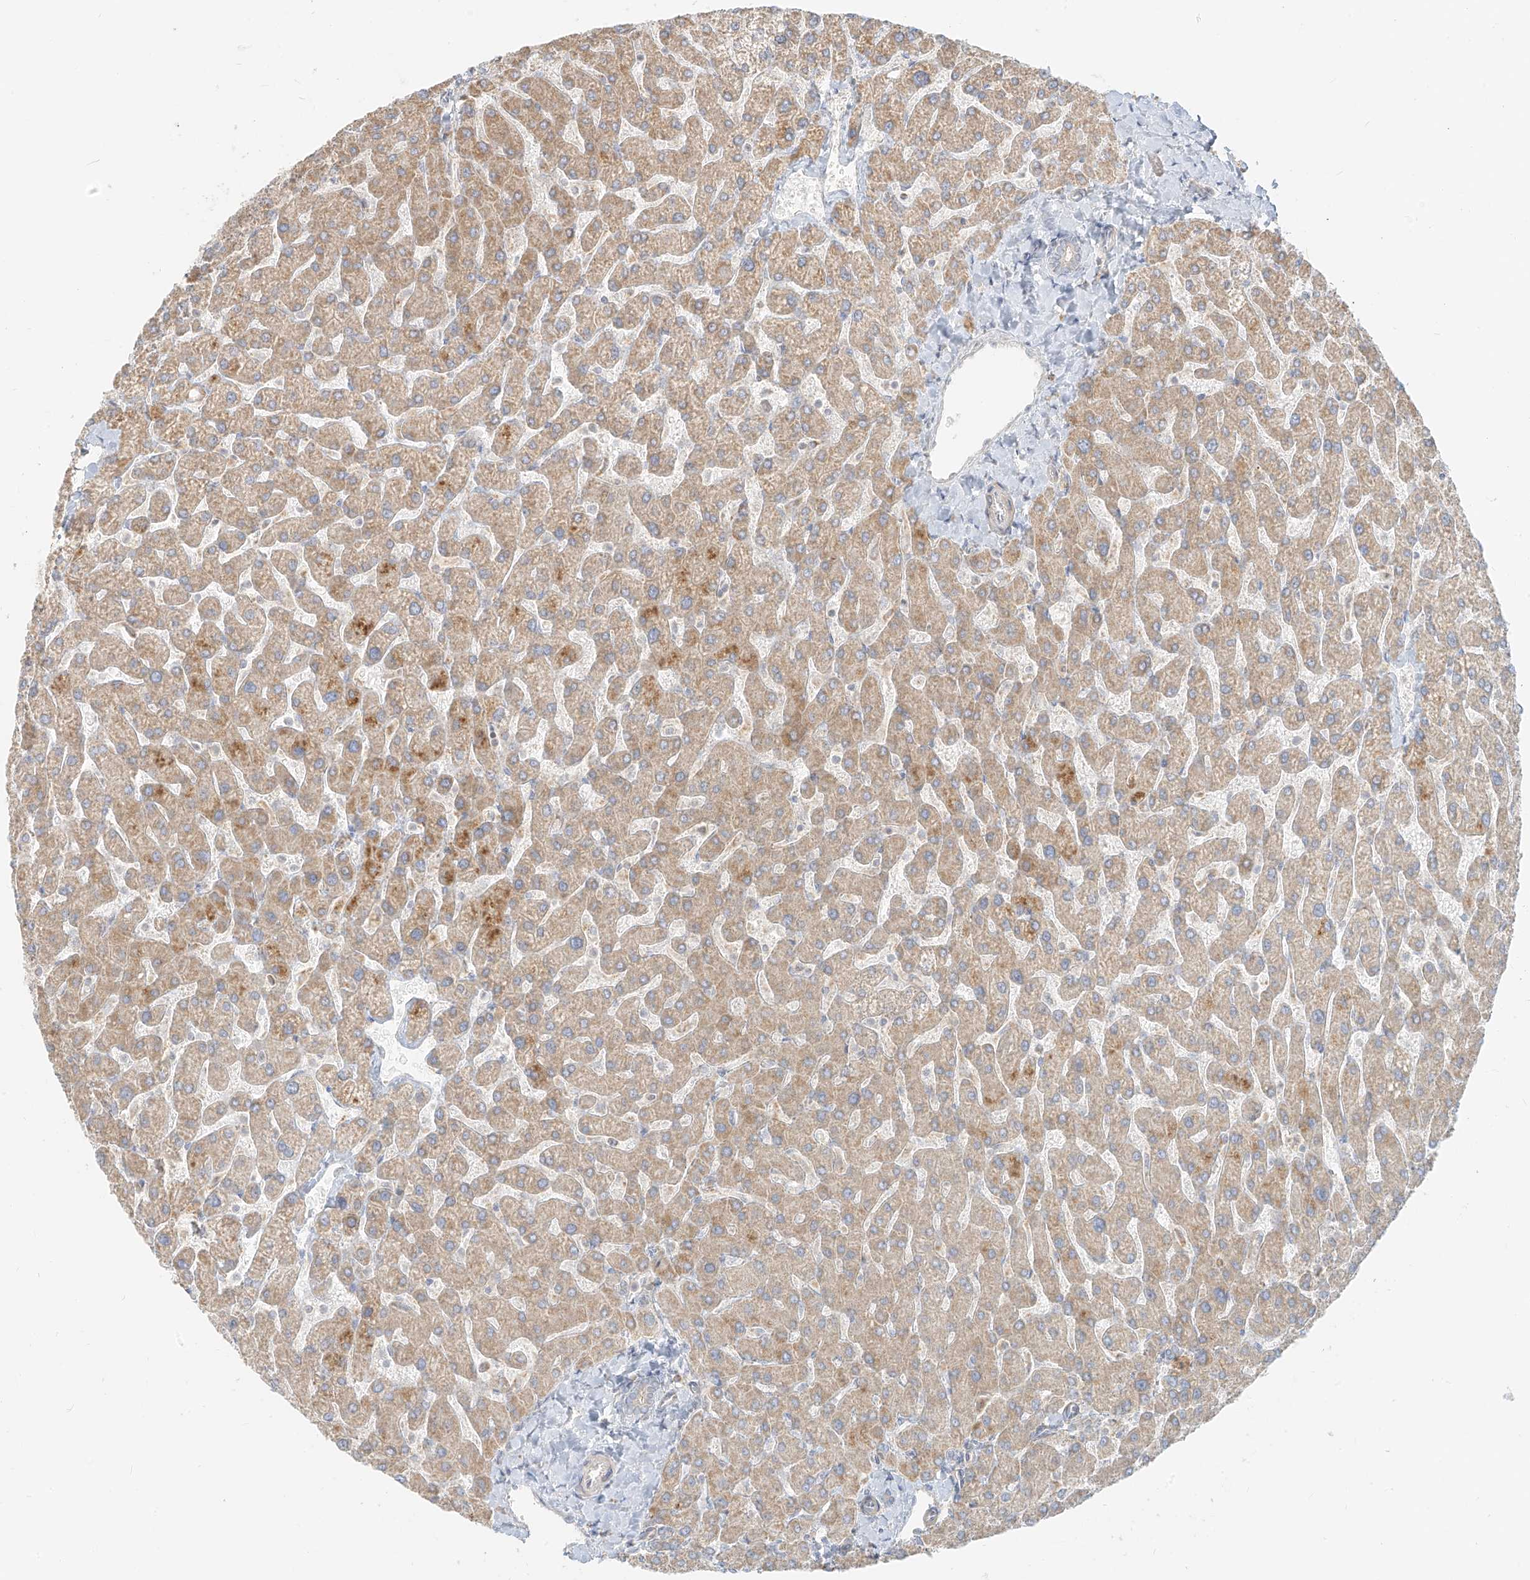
{"staining": {"intensity": "negative", "quantity": "none", "location": "none"}, "tissue": "liver", "cell_type": "Cholangiocytes", "image_type": "normal", "snomed": [{"axis": "morphology", "description": "Normal tissue, NOS"}, {"axis": "topography", "description": "Liver"}], "caption": "Immunohistochemistry of unremarkable liver displays no staining in cholangiocytes.", "gene": "ZIM3", "patient": {"sex": "male", "age": 55}}